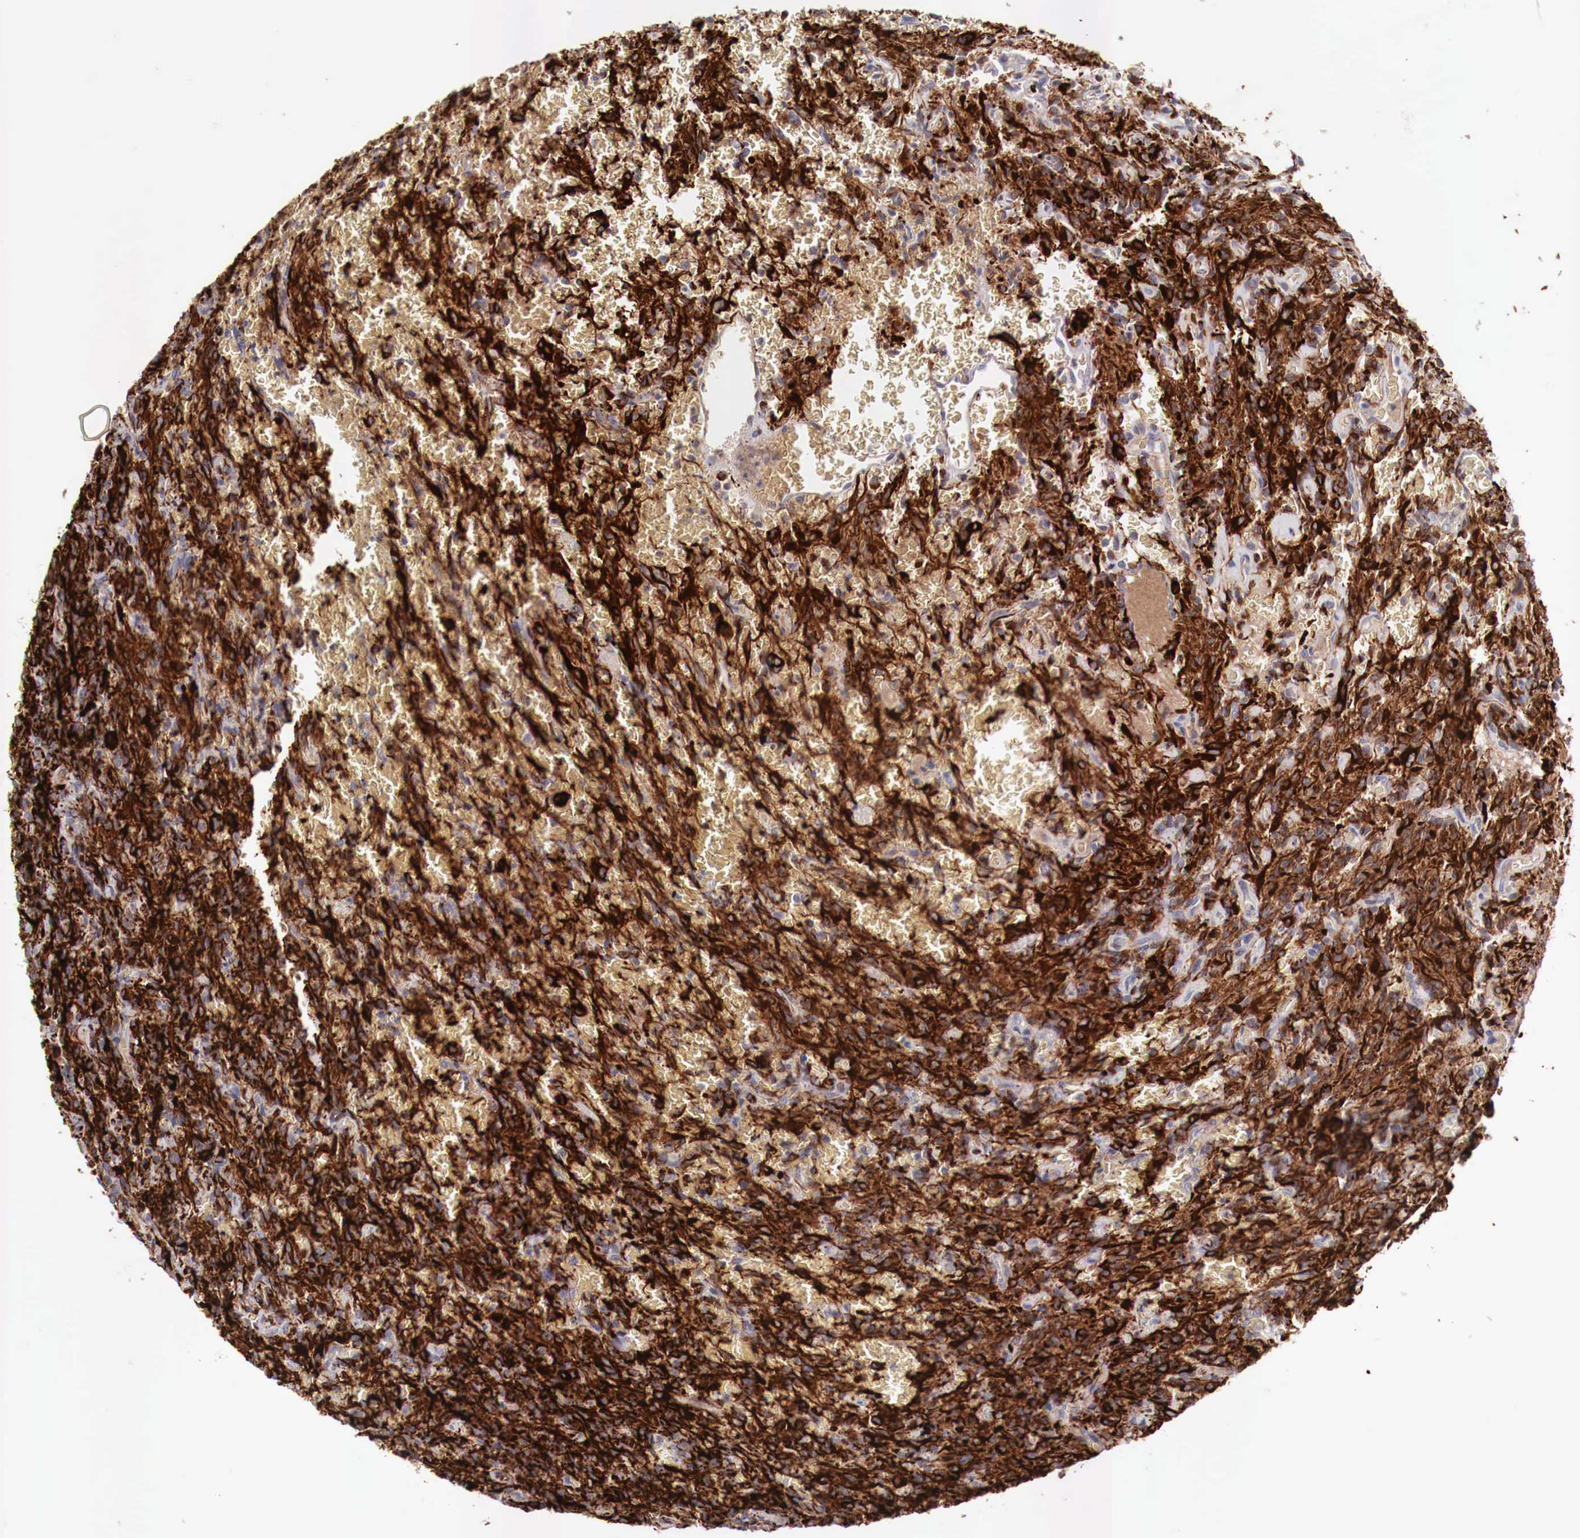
{"staining": {"intensity": "strong", "quantity": ">75%", "location": "cytoplasmic/membranous"}, "tissue": "glioma", "cell_type": "Tumor cells", "image_type": "cancer", "snomed": [{"axis": "morphology", "description": "Glioma, malignant, High grade"}, {"axis": "topography", "description": "Brain"}], "caption": "Approximately >75% of tumor cells in human malignant glioma (high-grade) display strong cytoplasmic/membranous protein expression as visualized by brown immunohistochemical staining.", "gene": "WT1", "patient": {"sex": "male", "age": 56}}